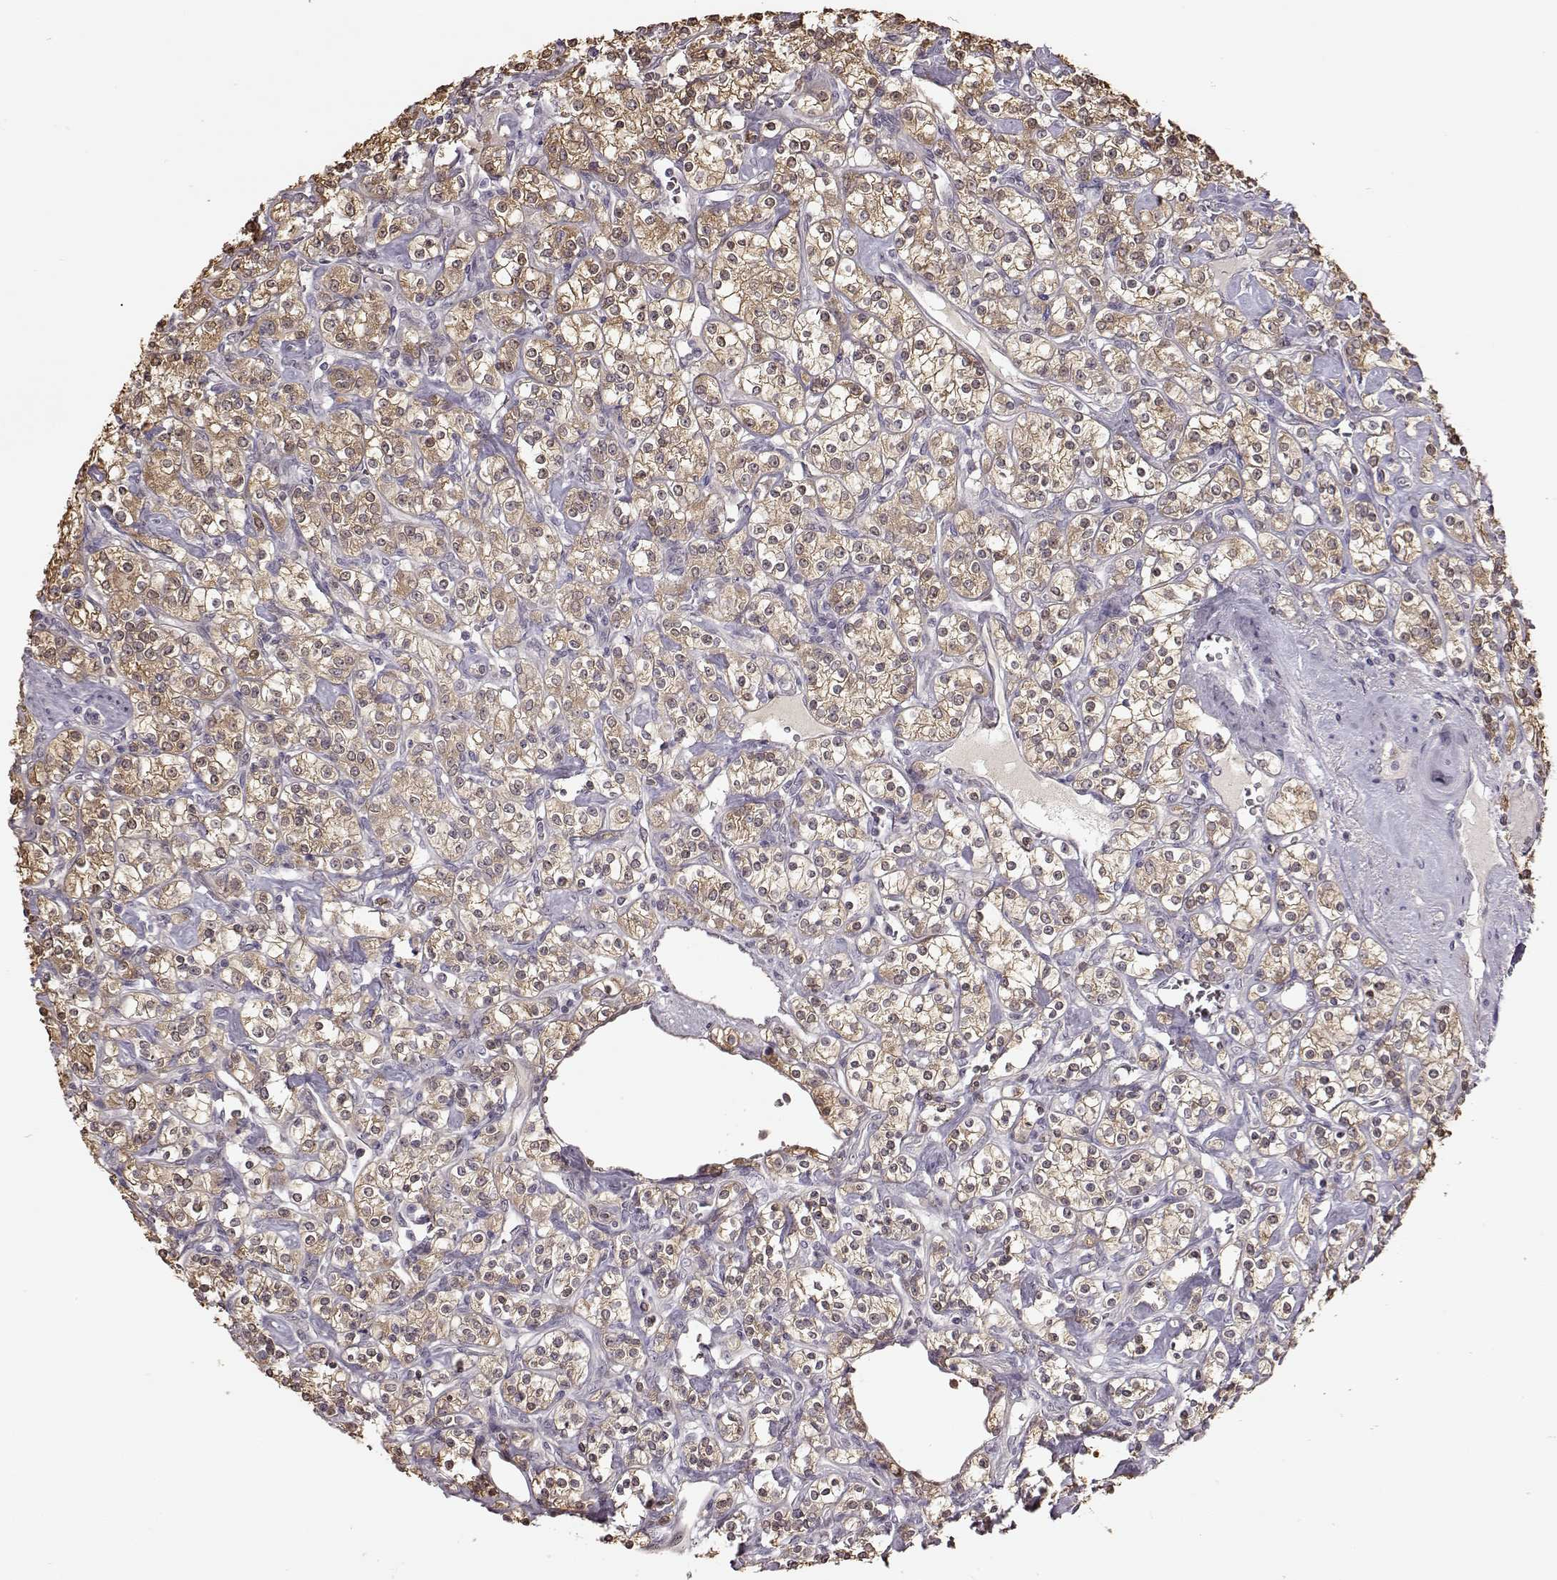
{"staining": {"intensity": "moderate", "quantity": ">75%", "location": "cytoplasmic/membranous"}, "tissue": "renal cancer", "cell_type": "Tumor cells", "image_type": "cancer", "snomed": [{"axis": "morphology", "description": "Adenocarcinoma, NOS"}, {"axis": "topography", "description": "Kidney"}], "caption": "Immunohistochemical staining of renal cancer demonstrates medium levels of moderate cytoplasmic/membranous expression in approximately >75% of tumor cells.", "gene": "CRB1", "patient": {"sex": "male", "age": 77}}